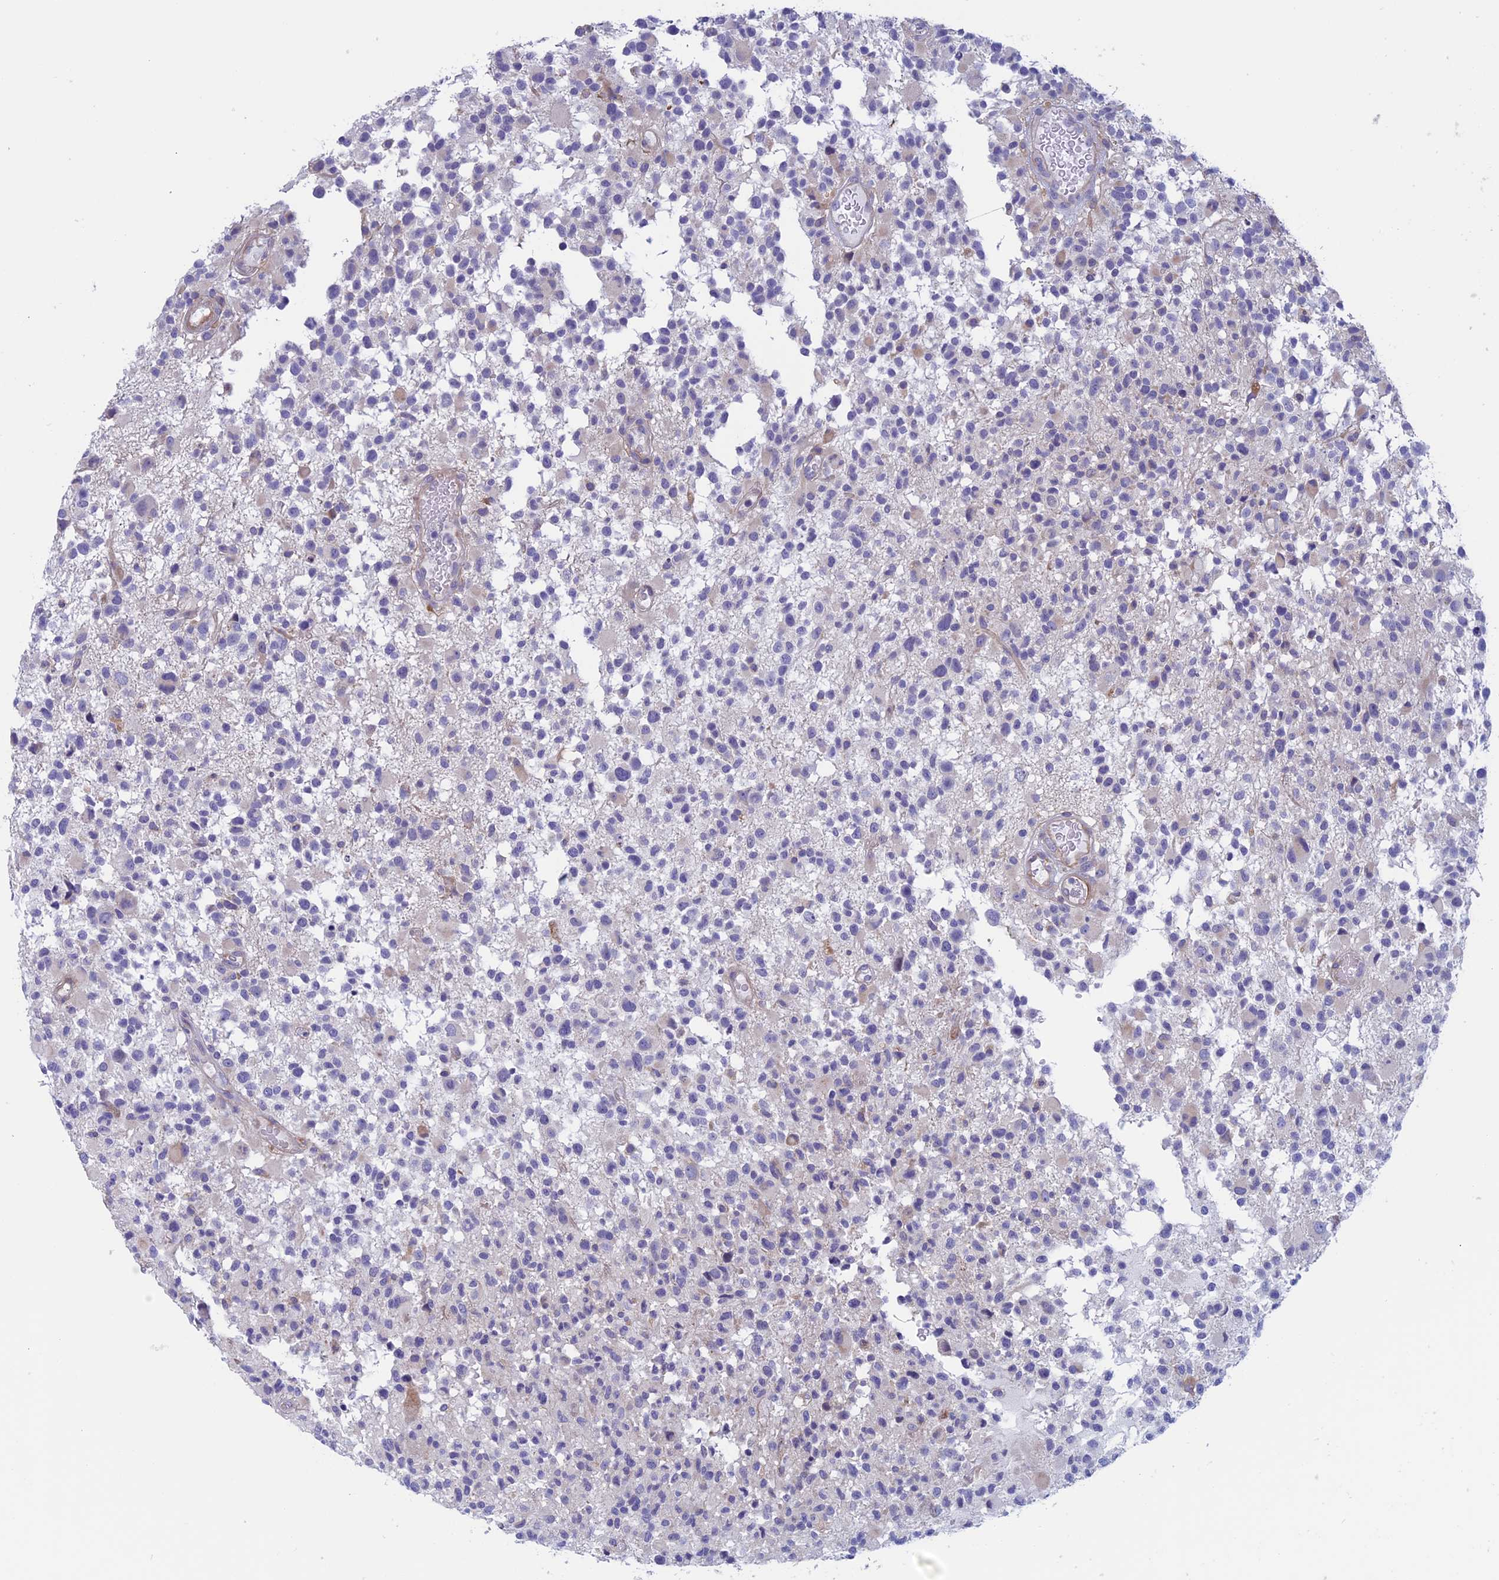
{"staining": {"intensity": "negative", "quantity": "none", "location": "none"}, "tissue": "glioma", "cell_type": "Tumor cells", "image_type": "cancer", "snomed": [{"axis": "morphology", "description": "Glioma, malignant, High grade"}, {"axis": "morphology", "description": "Glioblastoma, NOS"}, {"axis": "topography", "description": "Brain"}], "caption": "Immunohistochemistry (IHC) image of neoplastic tissue: glioblastoma stained with DAB displays no significant protein positivity in tumor cells. (DAB (3,3'-diaminobenzidine) IHC, high magnification).", "gene": "CNOT6L", "patient": {"sex": "male", "age": 60}}